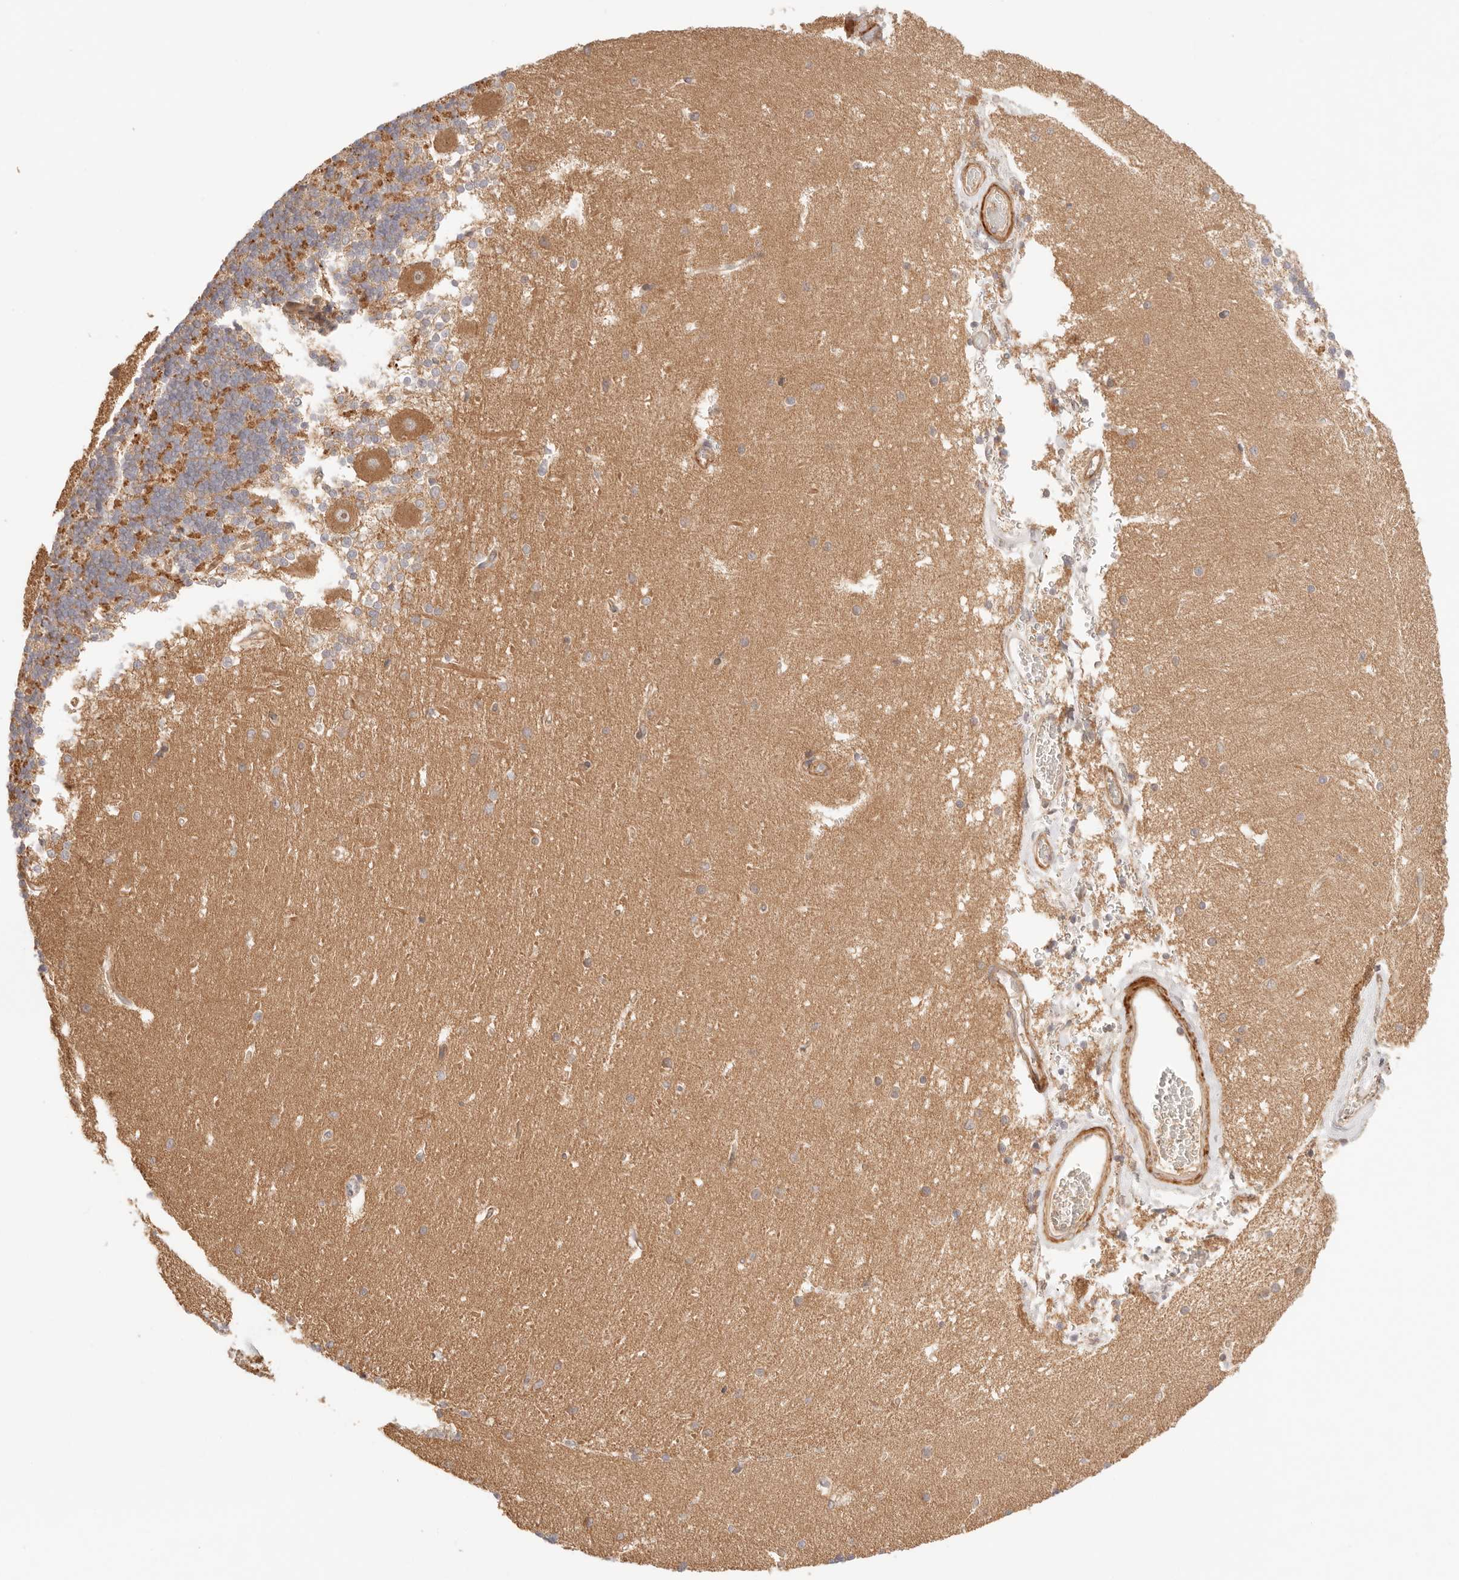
{"staining": {"intensity": "moderate", "quantity": "25%-75%", "location": "cytoplasmic/membranous"}, "tissue": "cerebellum", "cell_type": "Cells in granular layer", "image_type": "normal", "snomed": [{"axis": "morphology", "description": "Normal tissue, NOS"}, {"axis": "topography", "description": "Cerebellum"}], "caption": "Moderate cytoplasmic/membranous protein staining is seen in about 25%-75% of cells in granular layer in cerebellum. Nuclei are stained in blue.", "gene": "IL1R2", "patient": {"sex": "male", "age": 37}}